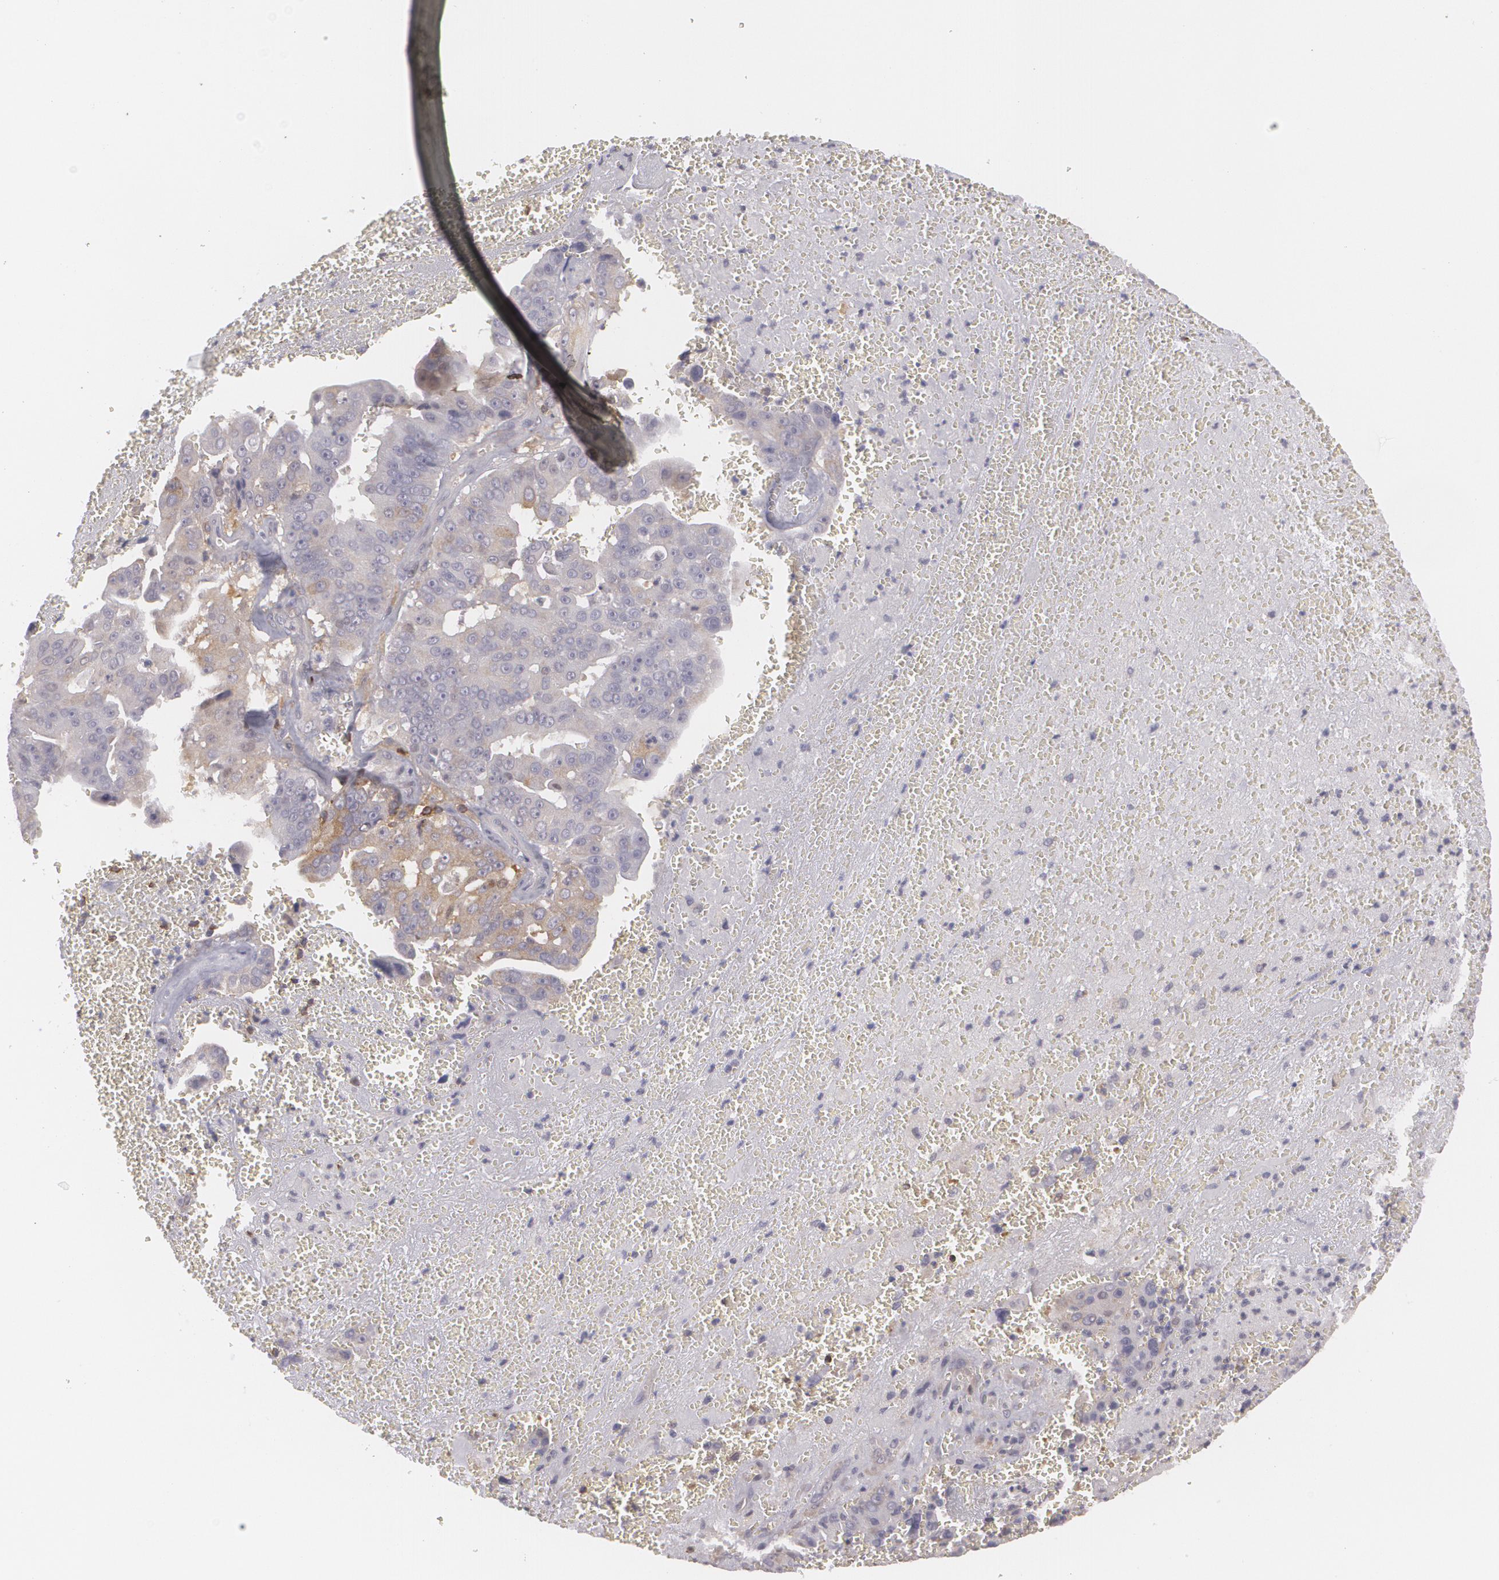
{"staining": {"intensity": "weak", "quantity": "25%-75%", "location": "cytoplasmic/membranous"}, "tissue": "liver cancer", "cell_type": "Tumor cells", "image_type": "cancer", "snomed": [{"axis": "morphology", "description": "Cholangiocarcinoma"}, {"axis": "topography", "description": "Liver"}], "caption": "Tumor cells display low levels of weak cytoplasmic/membranous staining in approximately 25%-75% of cells in human cholangiocarcinoma (liver).", "gene": "BIN1", "patient": {"sex": "female", "age": 79}}